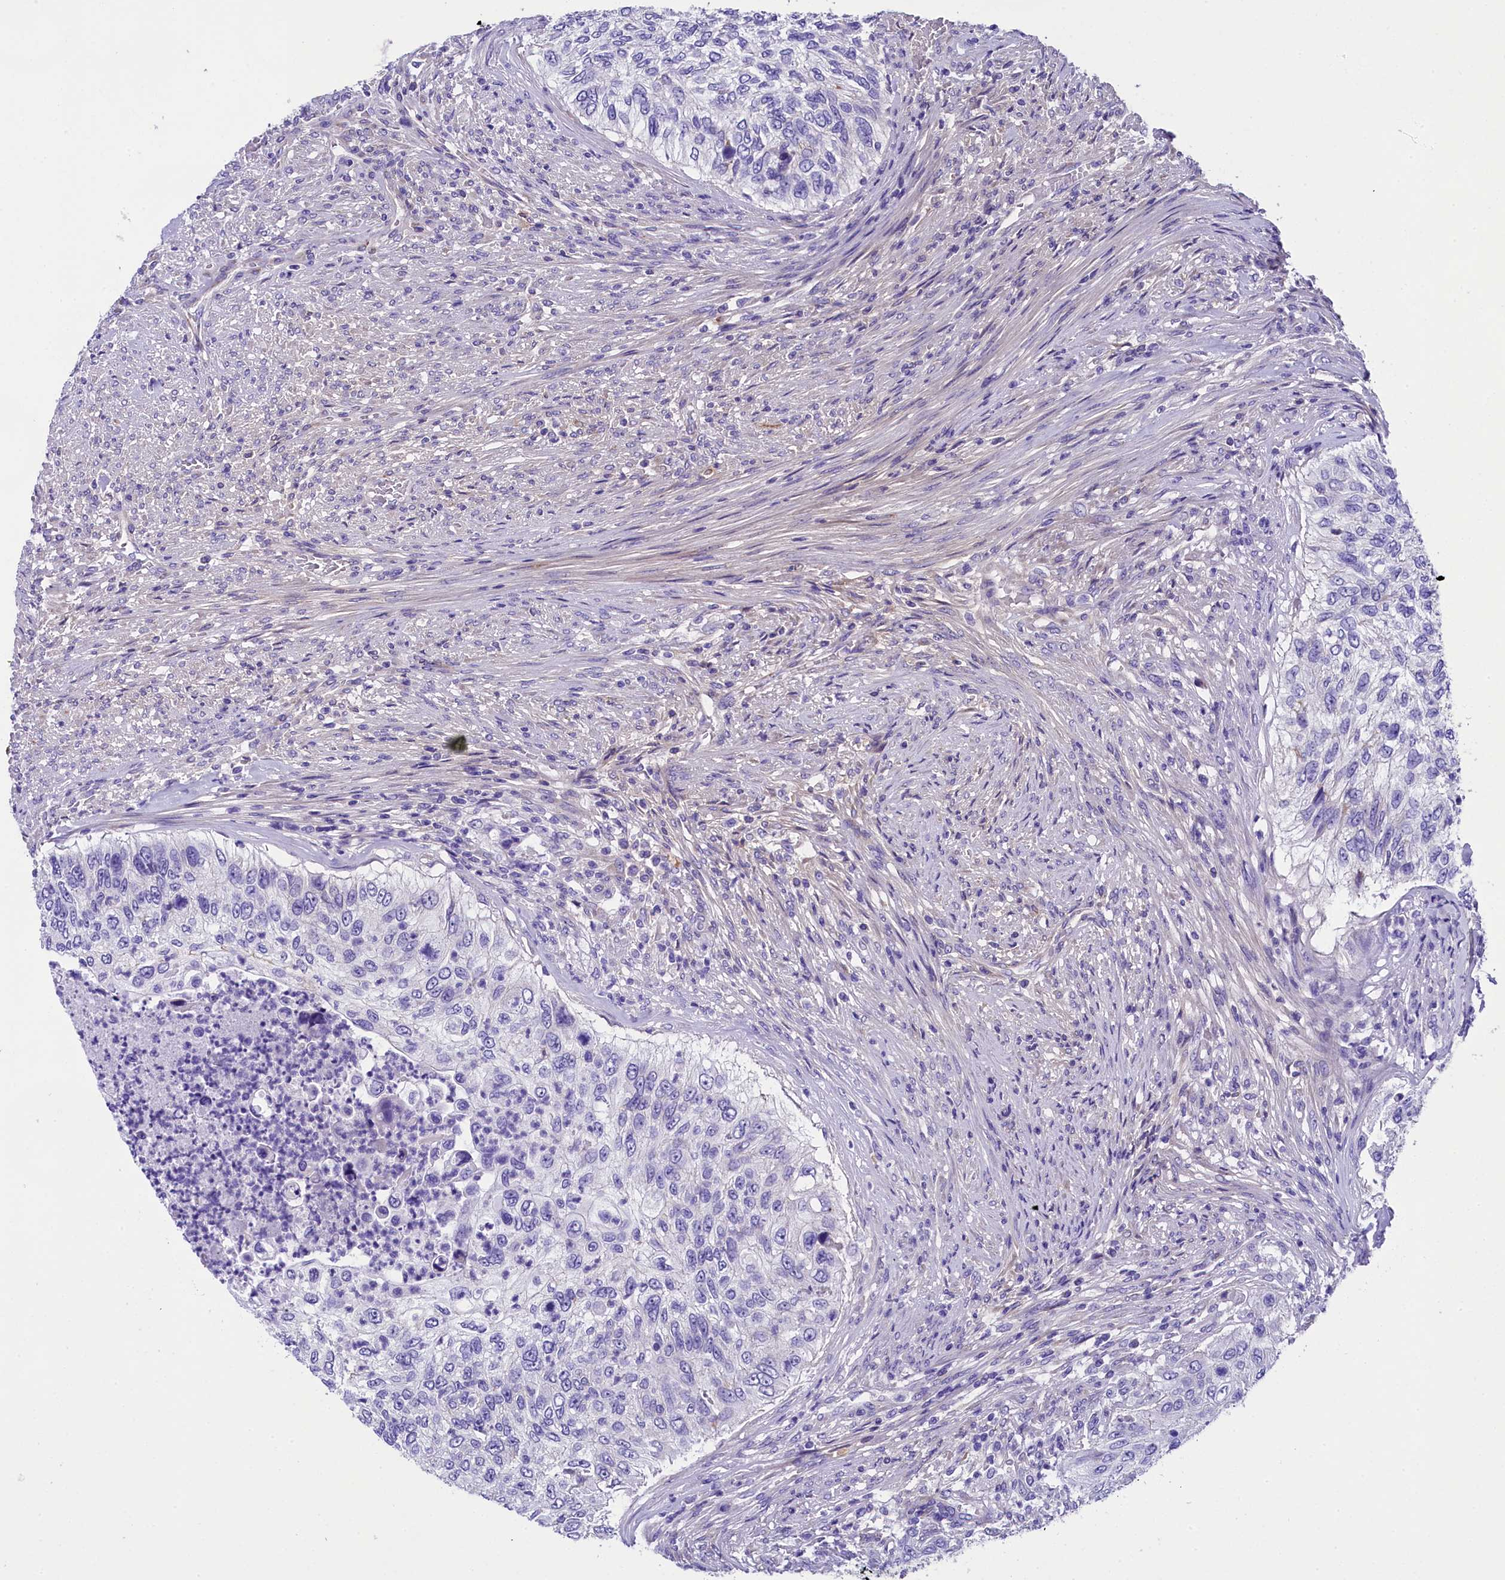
{"staining": {"intensity": "negative", "quantity": "none", "location": "none"}, "tissue": "urothelial cancer", "cell_type": "Tumor cells", "image_type": "cancer", "snomed": [{"axis": "morphology", "description": "Urothelial carcinoma, High grade"}, {"axis": "topography", "description": "Urinary bladder"}], "caption": "Tumor cells are negative for brown protein staining in urothelial cancer.", "gene": "SOD3", "patient": {"sex": "female", "age": 60}}